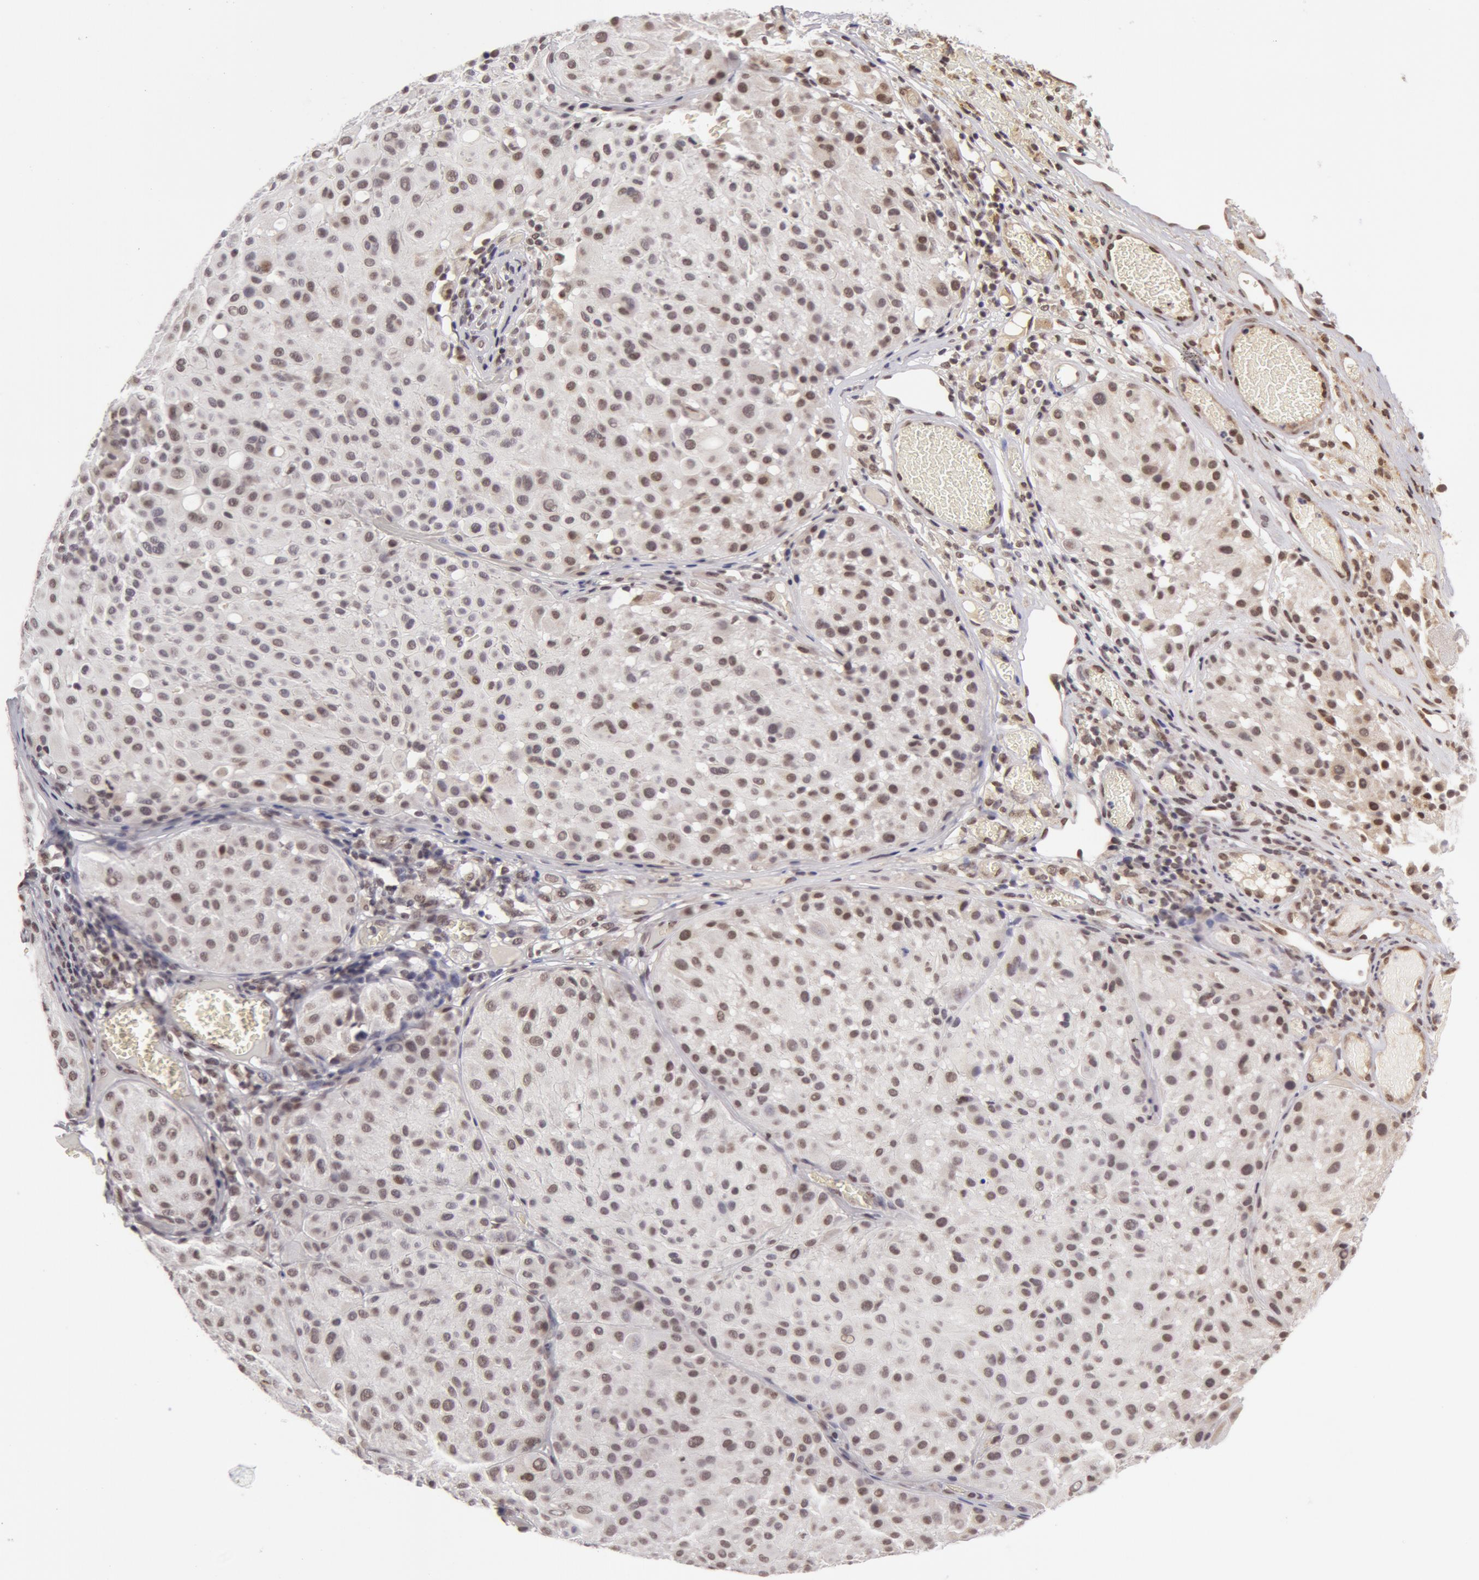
{"staining": {"intensity": "weak", "quantity": ">75%", "location": "cytoplasmic/membranous,nuclear"}, "tissue": "melanoma", "cell_type": "Tumor cells", "image_type": "cancer", "snomed": [{"axis": "morphology", "description": "Malignant melanoma, NOS"}, {"axis": "topography", "description": "Skin"}], "caption": "Immunohistochemical staining of melanoma shows low levels of weak cytoplasmic/membranous and nuclear protein positivity in approximately >75% of tumor cells.", "gene": "VRTN", "patient": {"sex": "male", "age": 36}}